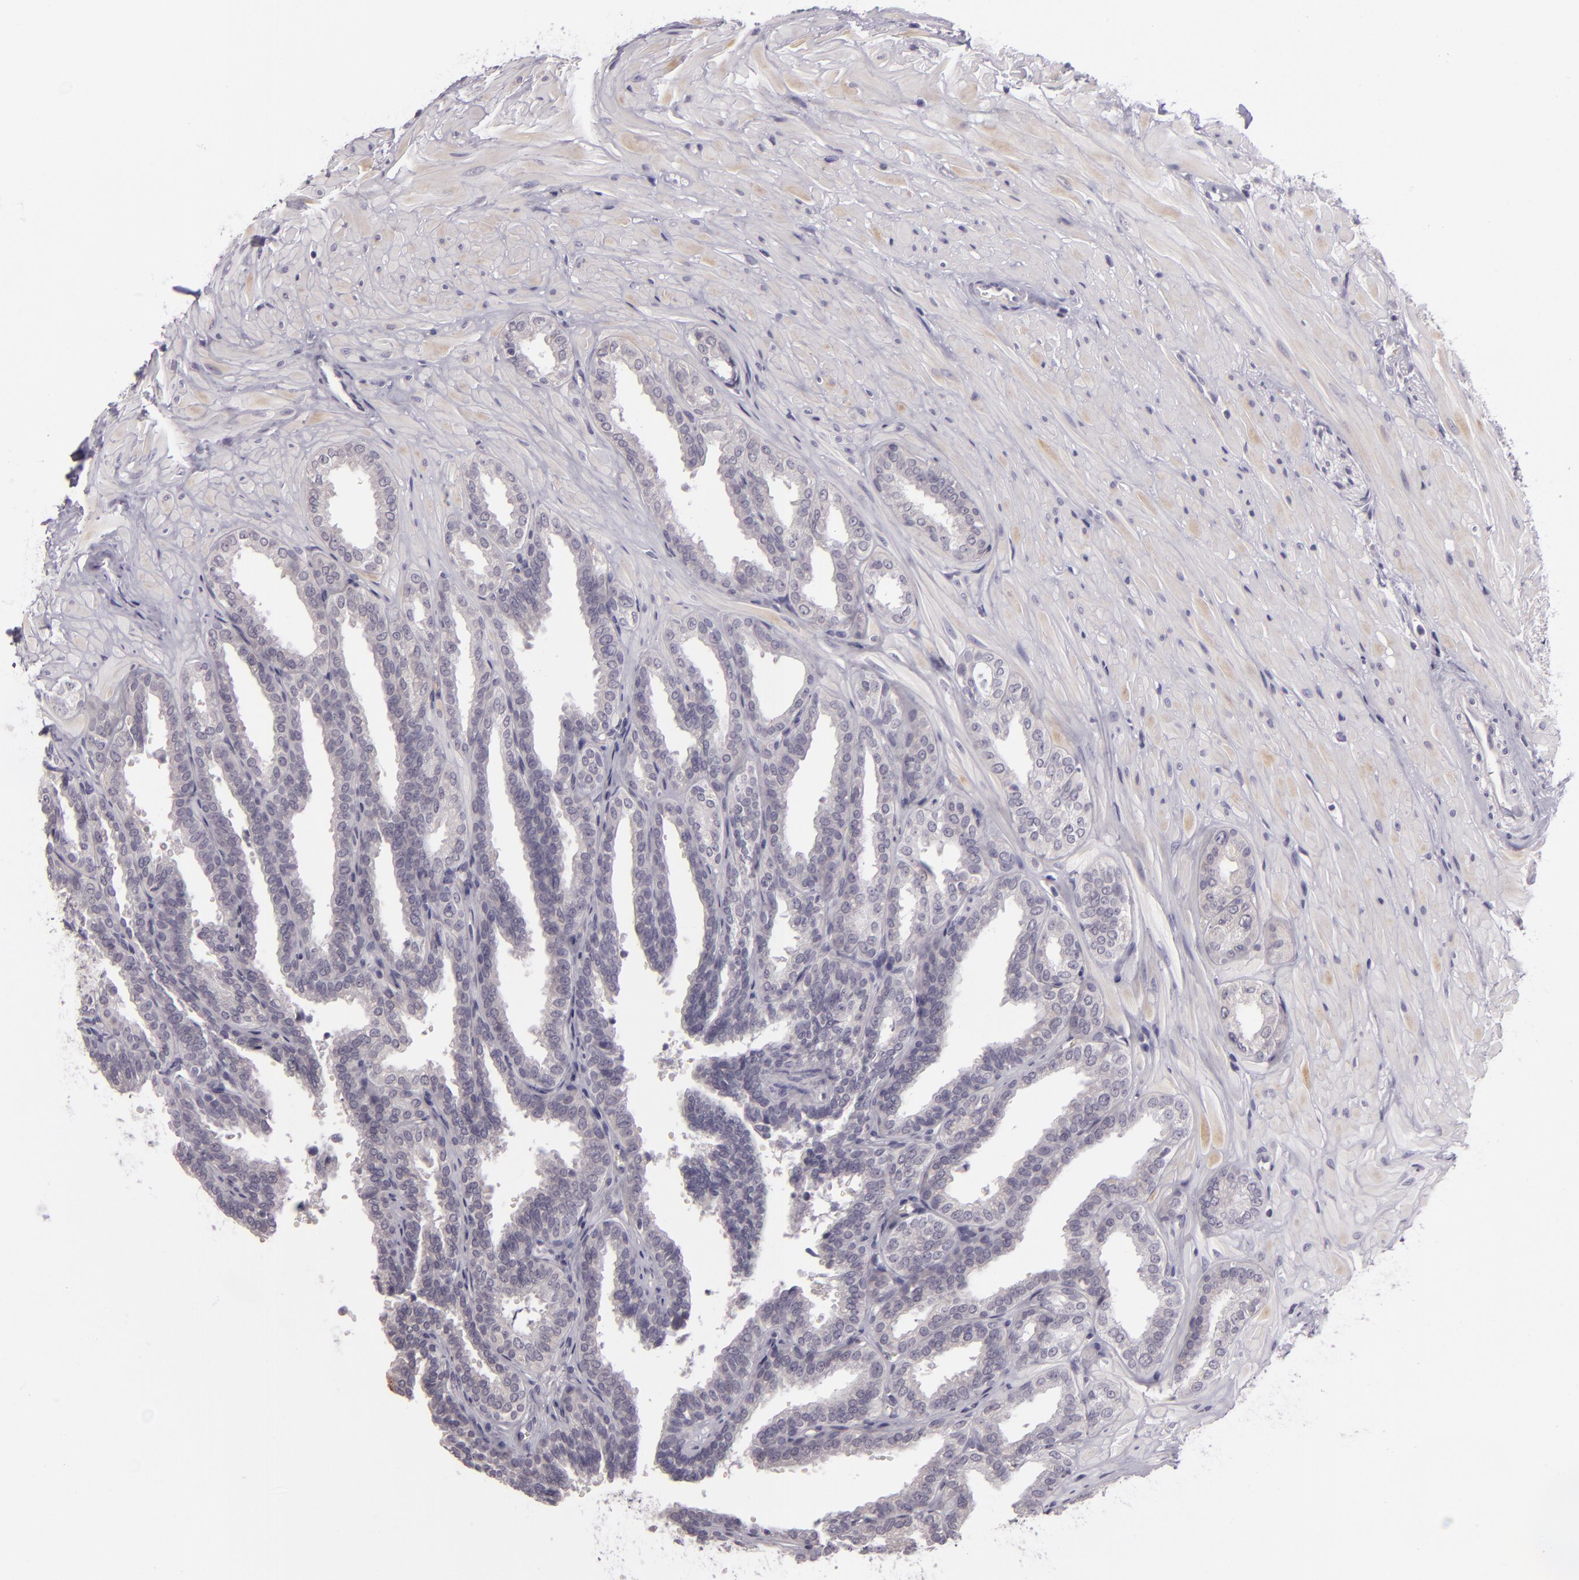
{"staining": {"intensity": "negative", "quantity": "none", "location": "none"}, "tissue": "seminal vesicle", "cell_type": "Glandular cells", "image_type": "normal", "snomed": [{"axis": "morphology", "description": "Normal tissue, NOS"}, {"axis": "topography", "description": "Seminal veicle"}], "caption": "This image is of unremarkable seminal vesicle stained with IHC to label a protein in brown with the nuclei are counter-stained blue. There is no expression in glandular cells.", "gene": "EGFL6", "patient": {"sex": "male", "age": 26}}